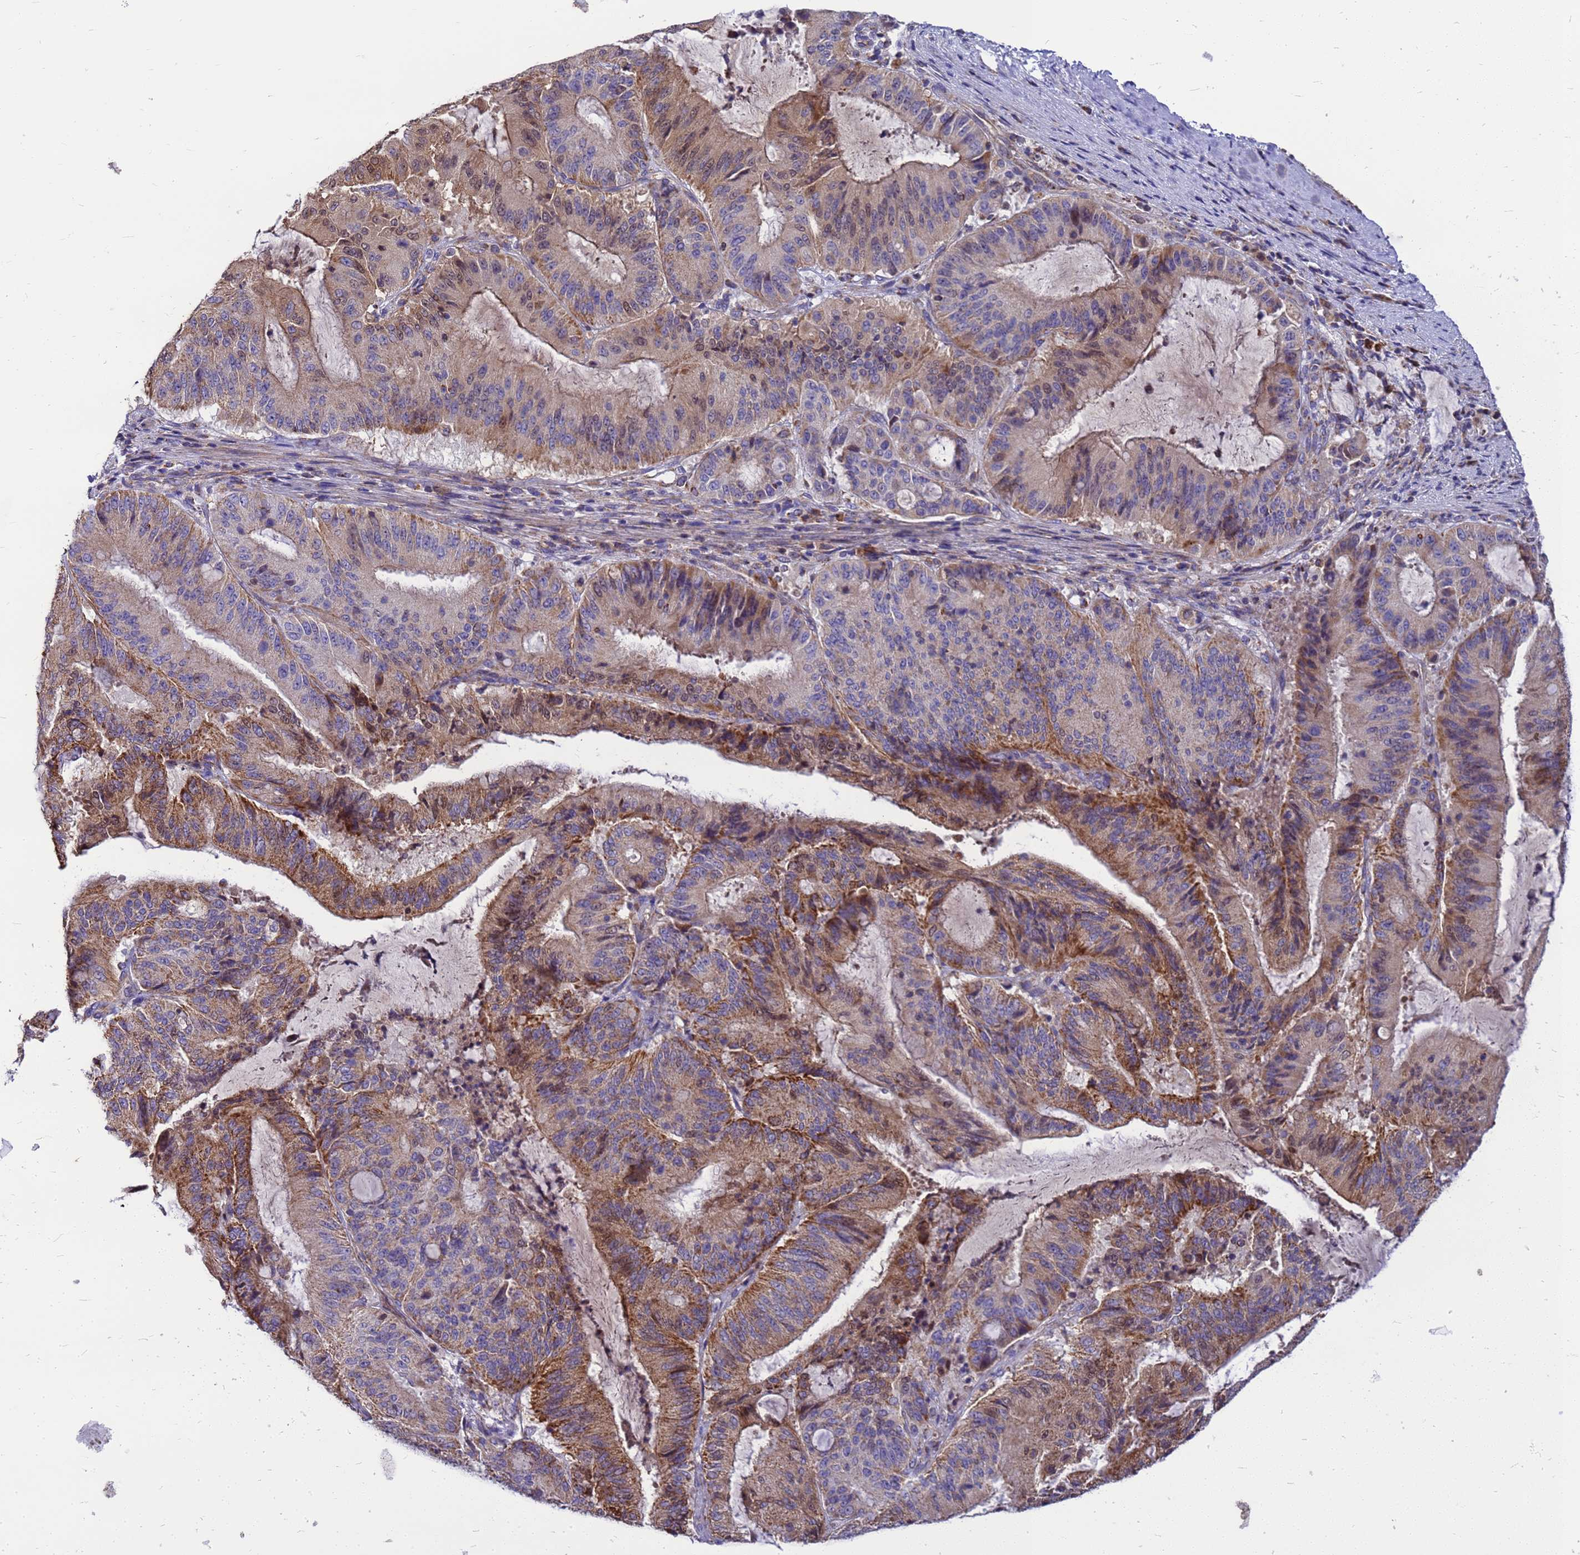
{"staining": {"intensity": "moderate", "quantity": "25%-75%", "location": "cytoplasmic/membranous"}, "tissue": "liver cancer", "cell_type": "Tumor cells", "image_type": "cancer", "snomed": [{"axis": "morphology", "description": "Normal tissue, NOS"}, {"axis": "morphology", "description": "Cholangiocarcinoma"}, {"axis": "topography", "description": "Liver"}, {"axis": "topography", "description": "Peripheral nerve tissue"}], "caption": "Liver cancer stained with immunohistochemistry exhibits moderate cytoplasmic/membranous positivity in approximately 25%-75% of tumor cells.", "gene": "CMC4", "patient": {"sex": "female", "age": 73}}